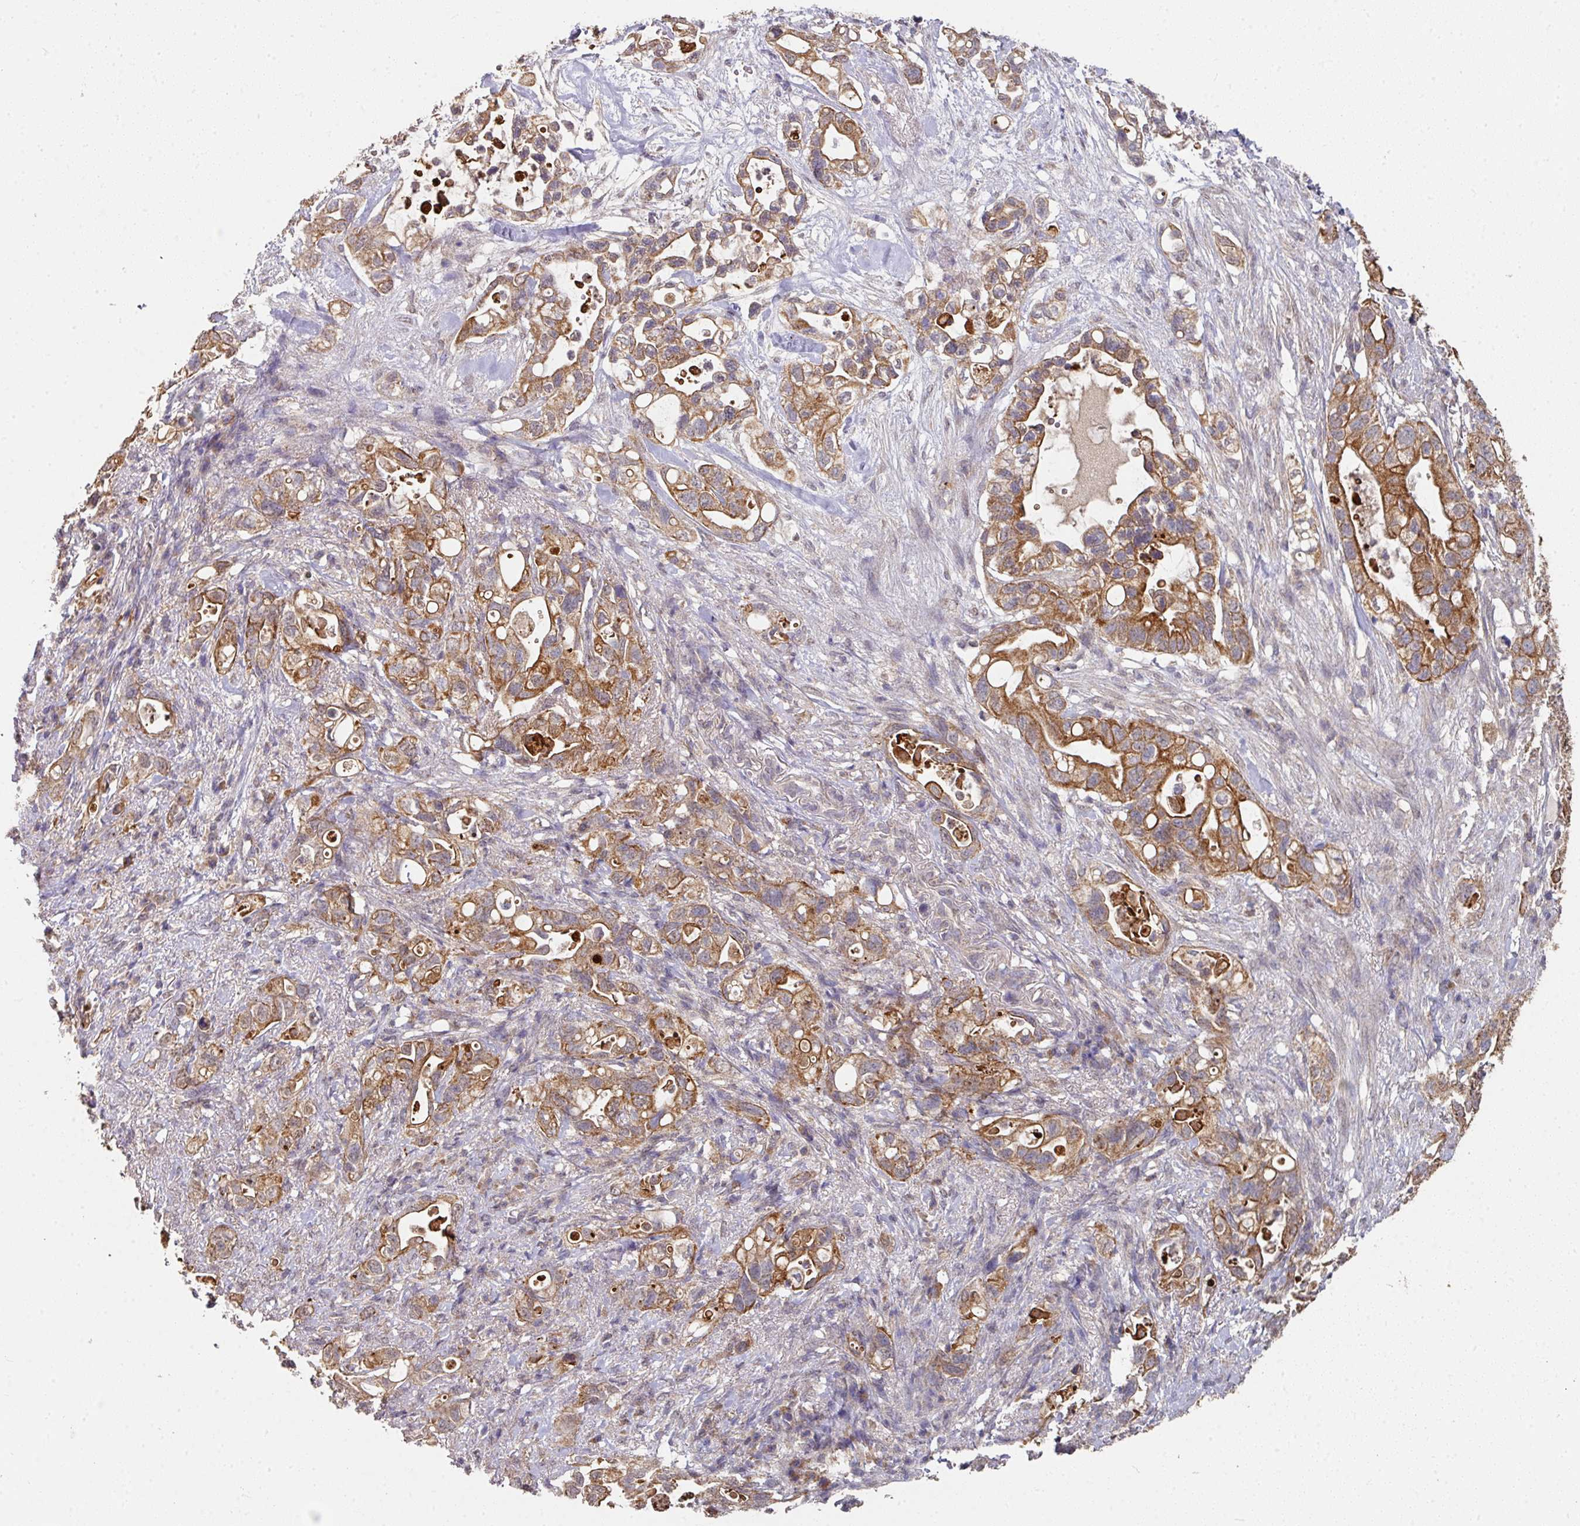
{"staining": {"intensity": "strong", "quantity": ">75%", "location": "cytoplasmic/membranous"}, "tissue": "pancreatic cancer", "cell_type": "Tumor cells", "image_type": "cancer", "snomed": [{"axis": "morphology", "description": "Adenocarcinoma, NOS"}, {"axis": "topography", "description": "Pancreas"}], "caption": "Pancreatic cancer stained with a brown dye displays strong cytoplasmic/membranous positive positivity in approximately >75% of tumor cells.", "gene": "EXTL3", "patient": {"sex": "female", "age": 72}}